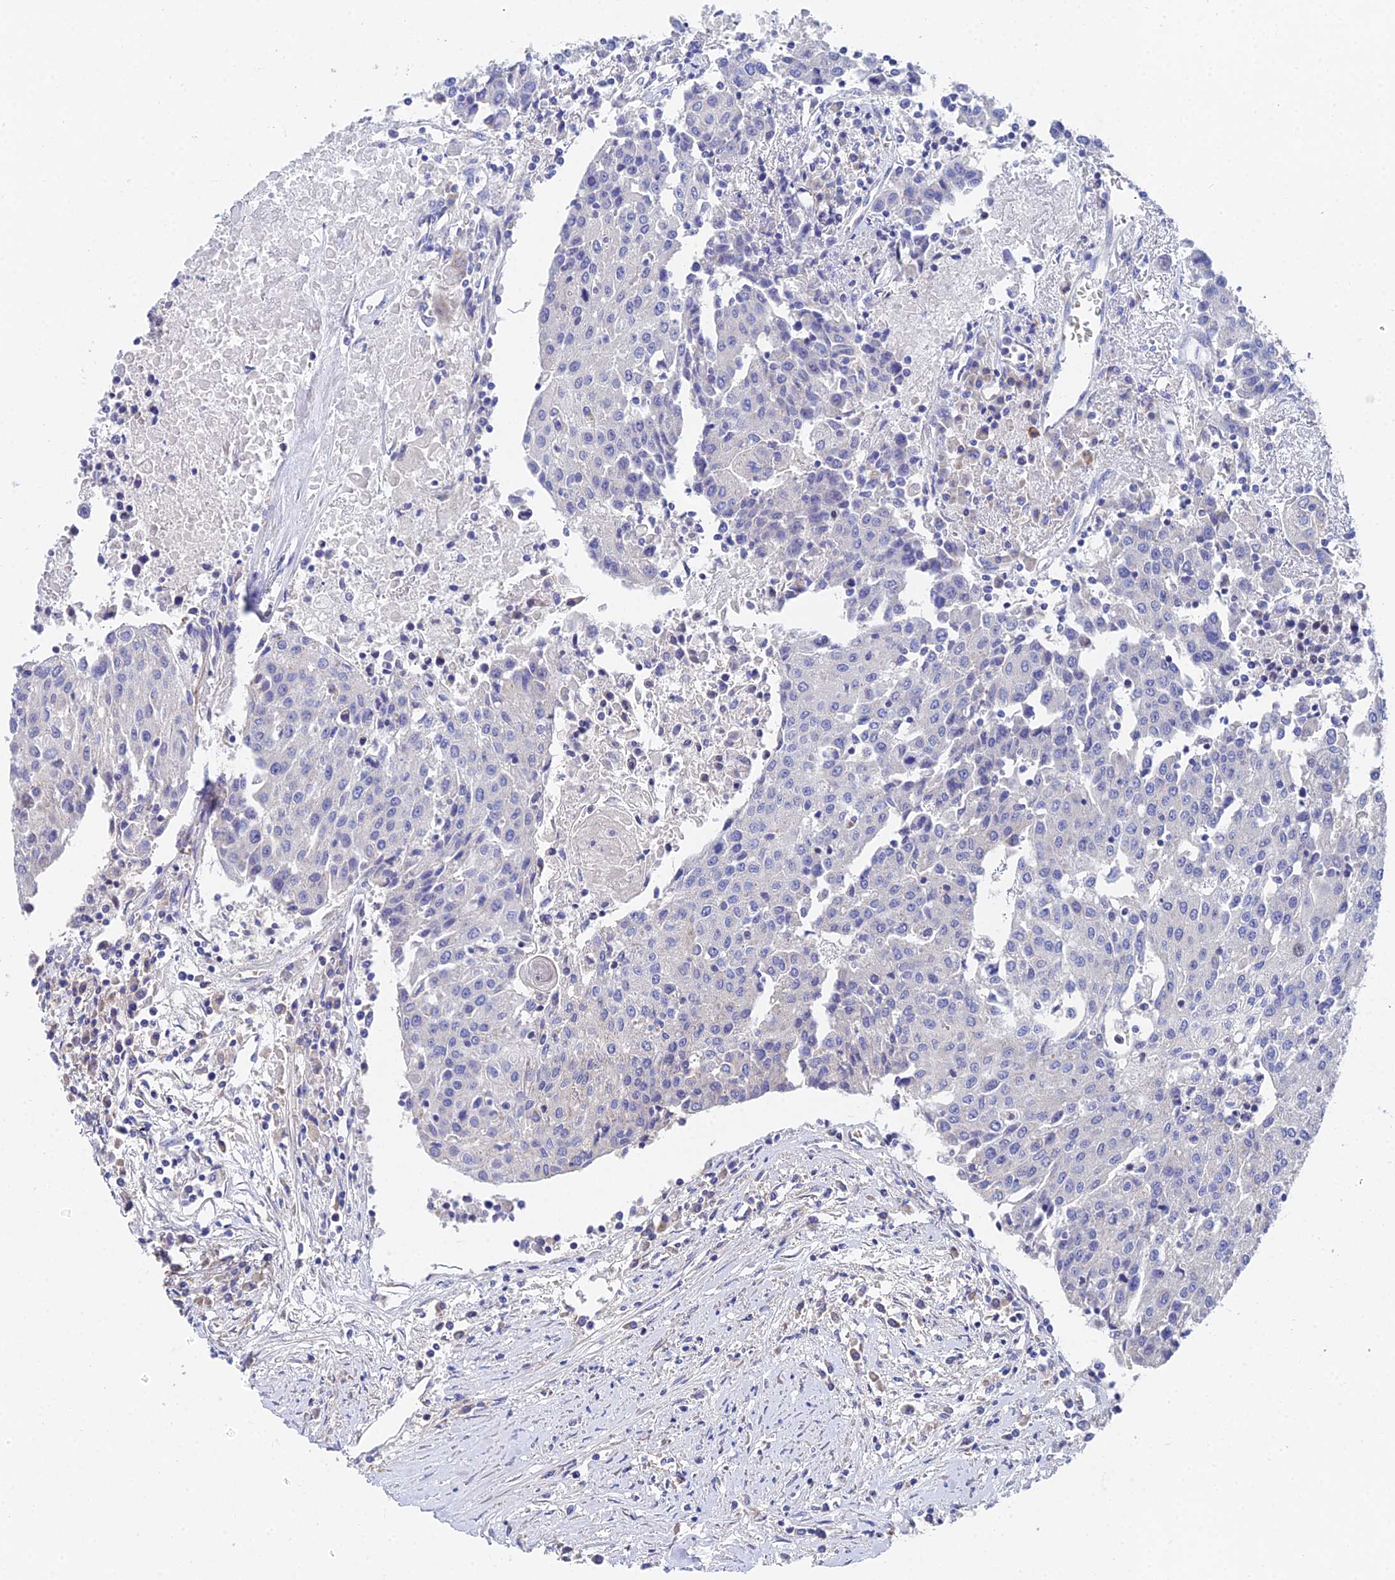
{"staining": {"intensity": "negative", "quantity": "none", "location": "none"}, "tissue": "urothelial cancer", "cell_type": "Tumor cells", "image_type": "cancer", "snomed": [{"axis": "morphology", "description": "Urothelial carcinoma, High grade"}, {"axis": "topography", "description": "Urinary bladder"}], "caption": "IHC of human high-grade urothelial carcinoma displays no staining in tumor cells.", "gene": "UBE2L3", "patient": {"sex": "female", "age": 85}}